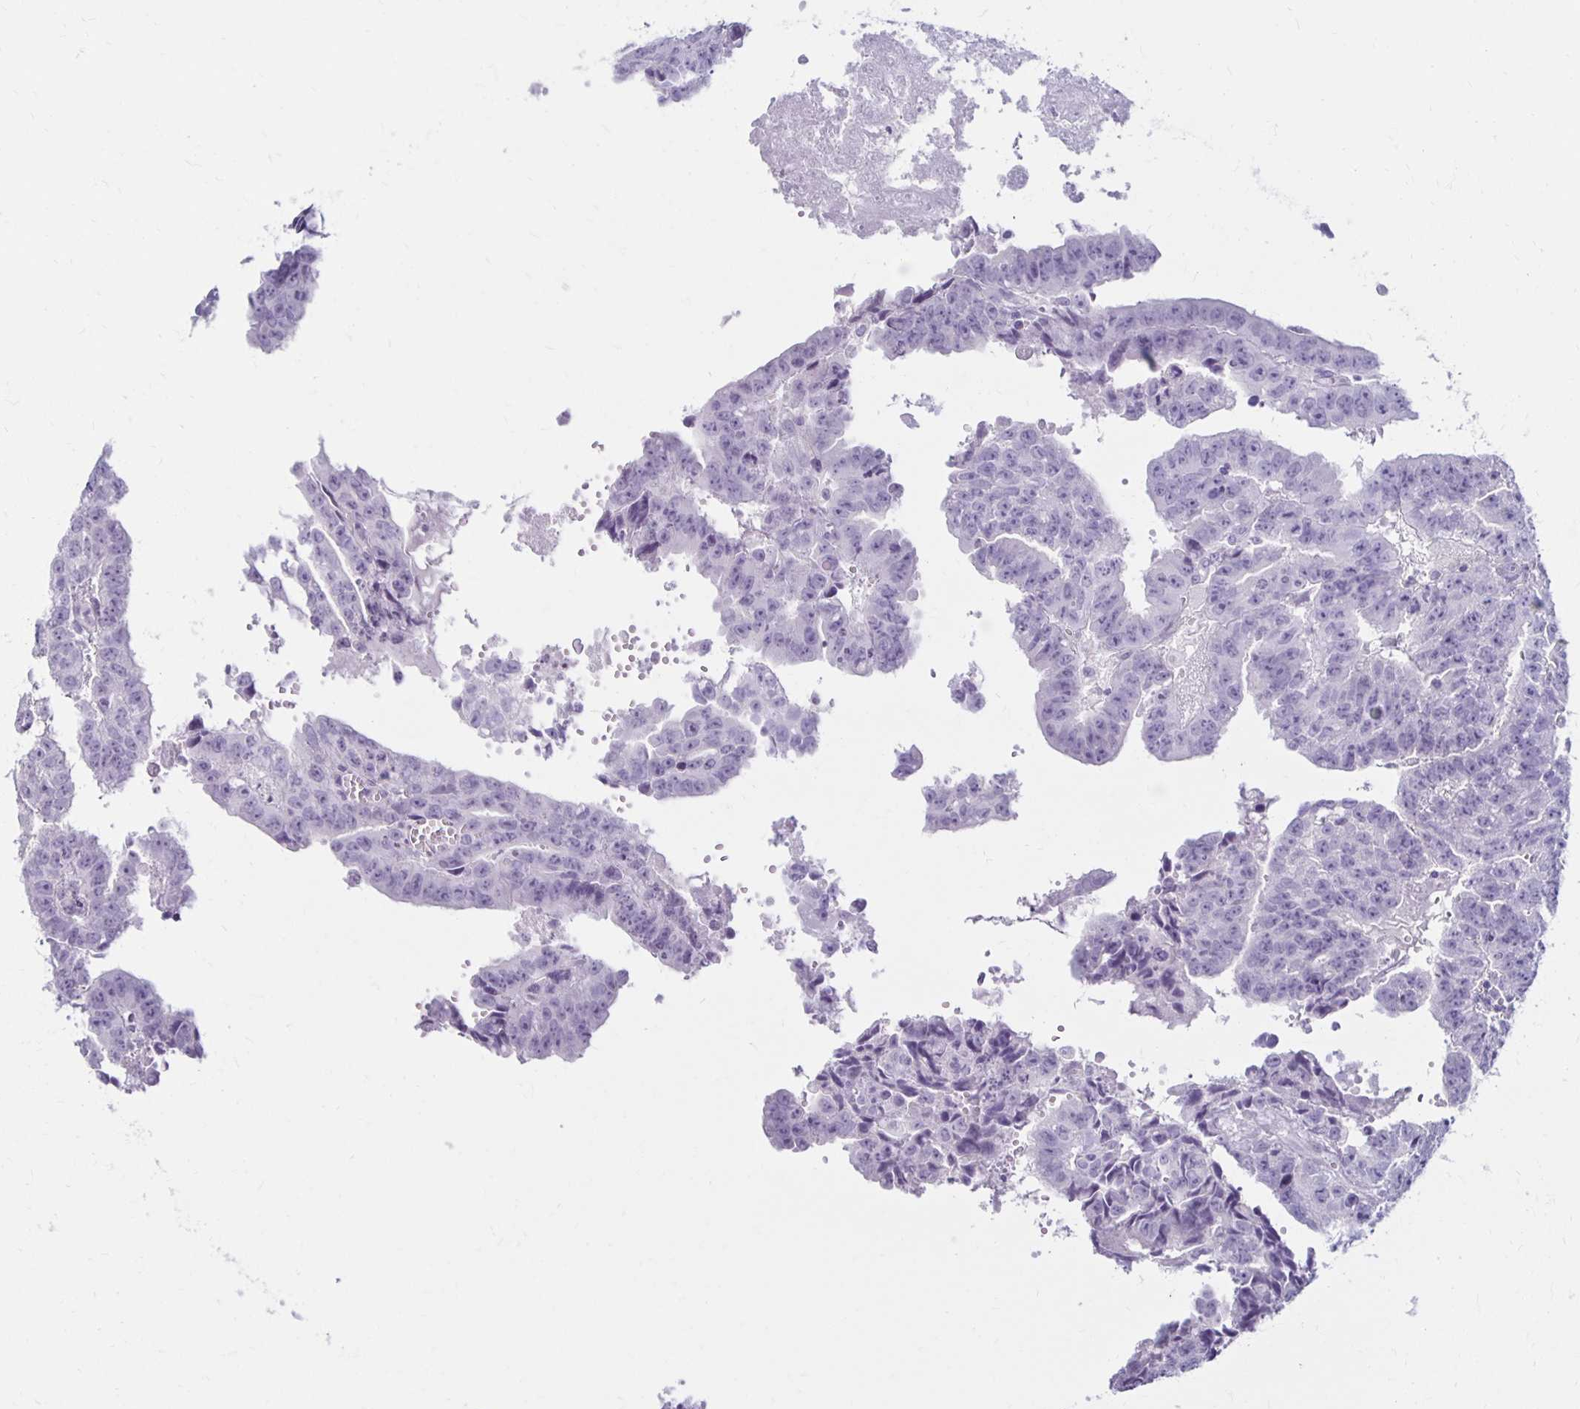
{"staining": {"intensity": "negative", "quantity": "none", "location": "none"}, "tissue": "testis cancer", "cell_type": "Tumor cells", "image_type": "cancer", "snomed": [{"axis": "morphology", "description": "Carcinoma, Embryonal, NOS"}, {"axis": "morphology", "description": "Teratoma, malignant, NOS"}, {"axis": "topography", "description": "Testis"}], "caption": "DAB (3,3'-diaminobenzidine) immunohistochemical staining of human testis malignant teratoma reveals no significant expression in tumor cells.", "gene": "RYR1", "patient": {"sex": "male", "age": 24}}